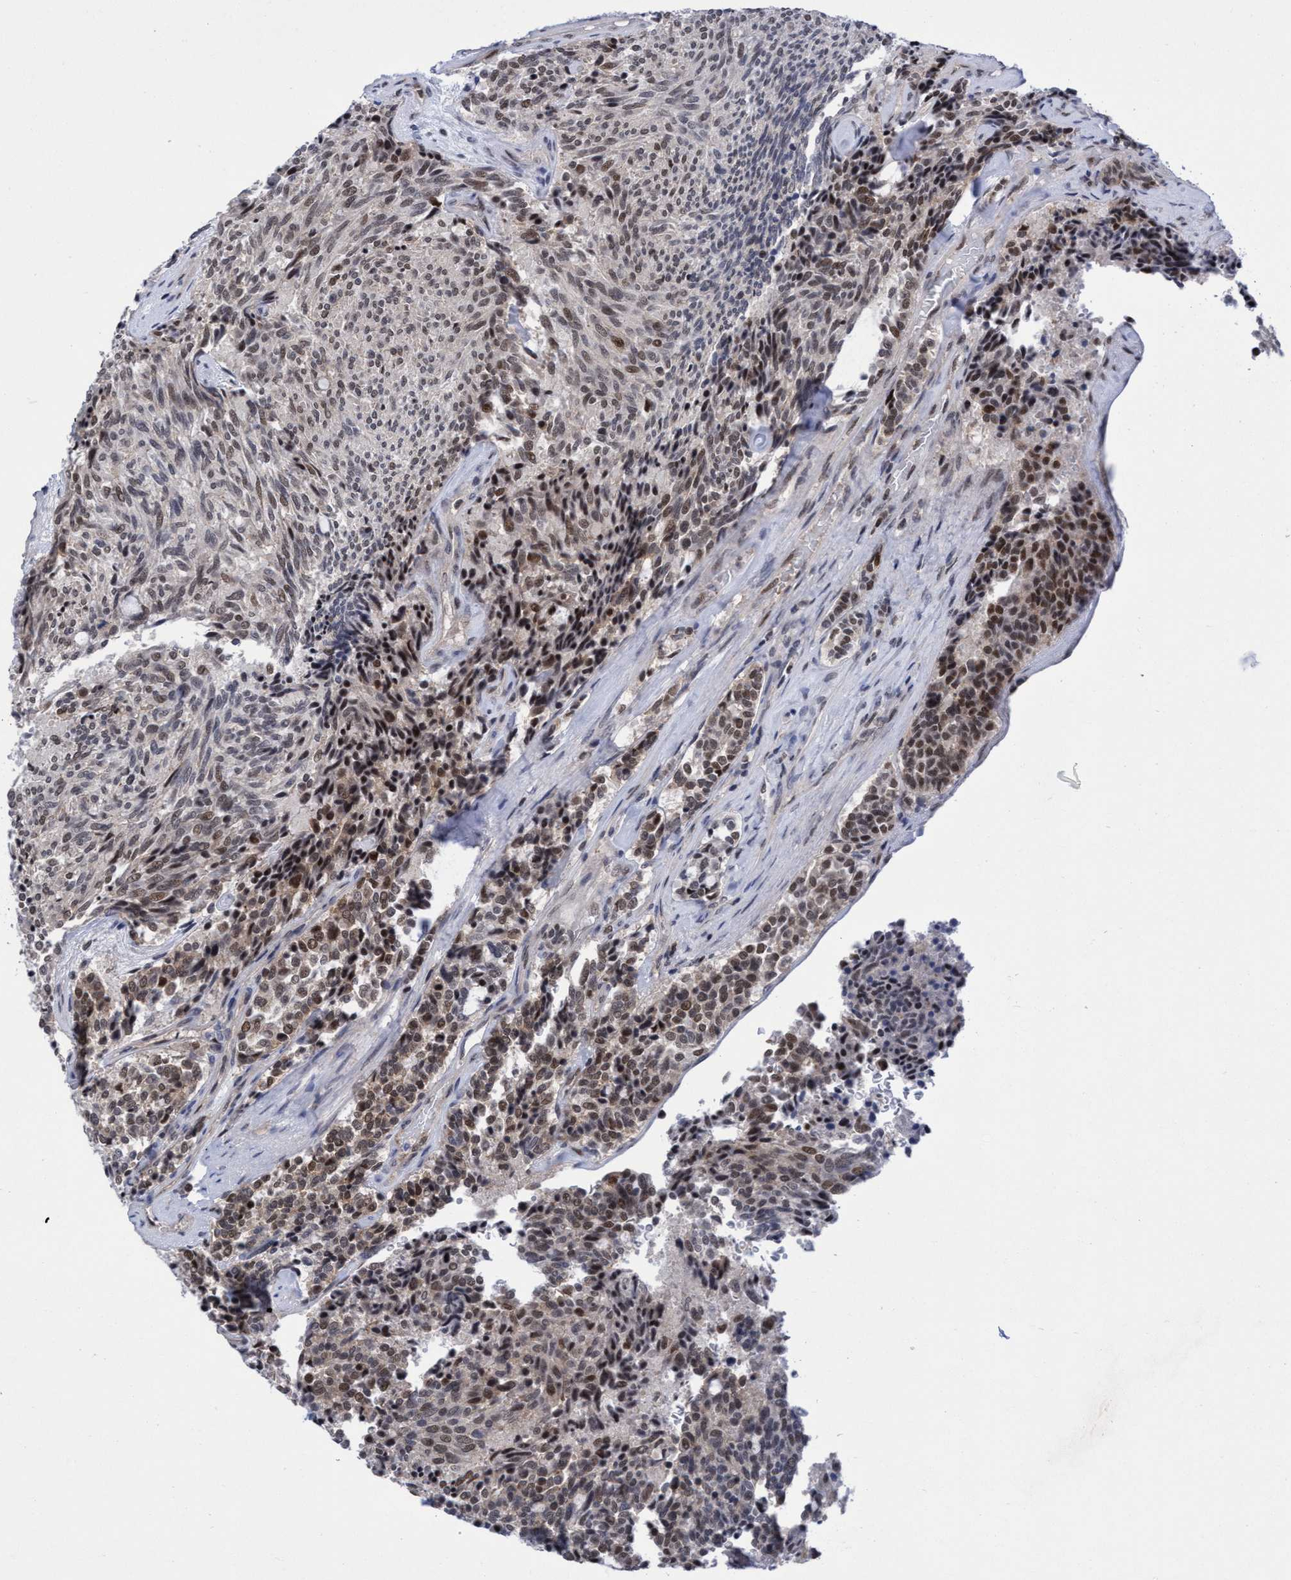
{"staining": {"intensity": "weak", "quantity": "25%-75%", "location": "nuclear"}, "tissue": "carcinoid", "cell_type": "Tumor cells", "image_type": "cancer", "snomed": [{"axis": "morphology", "description": "Carcinoid, malignant, NOS"}, {"axis": "topography", "description": "Pancreas"}], "caption": "The immunohistochemical stain labels weak nuclear expression in tumor cells of carcinoid (malignant) tissue.", "gene": "C9orf78", "patient": {"sex": "female", "age": 54}}